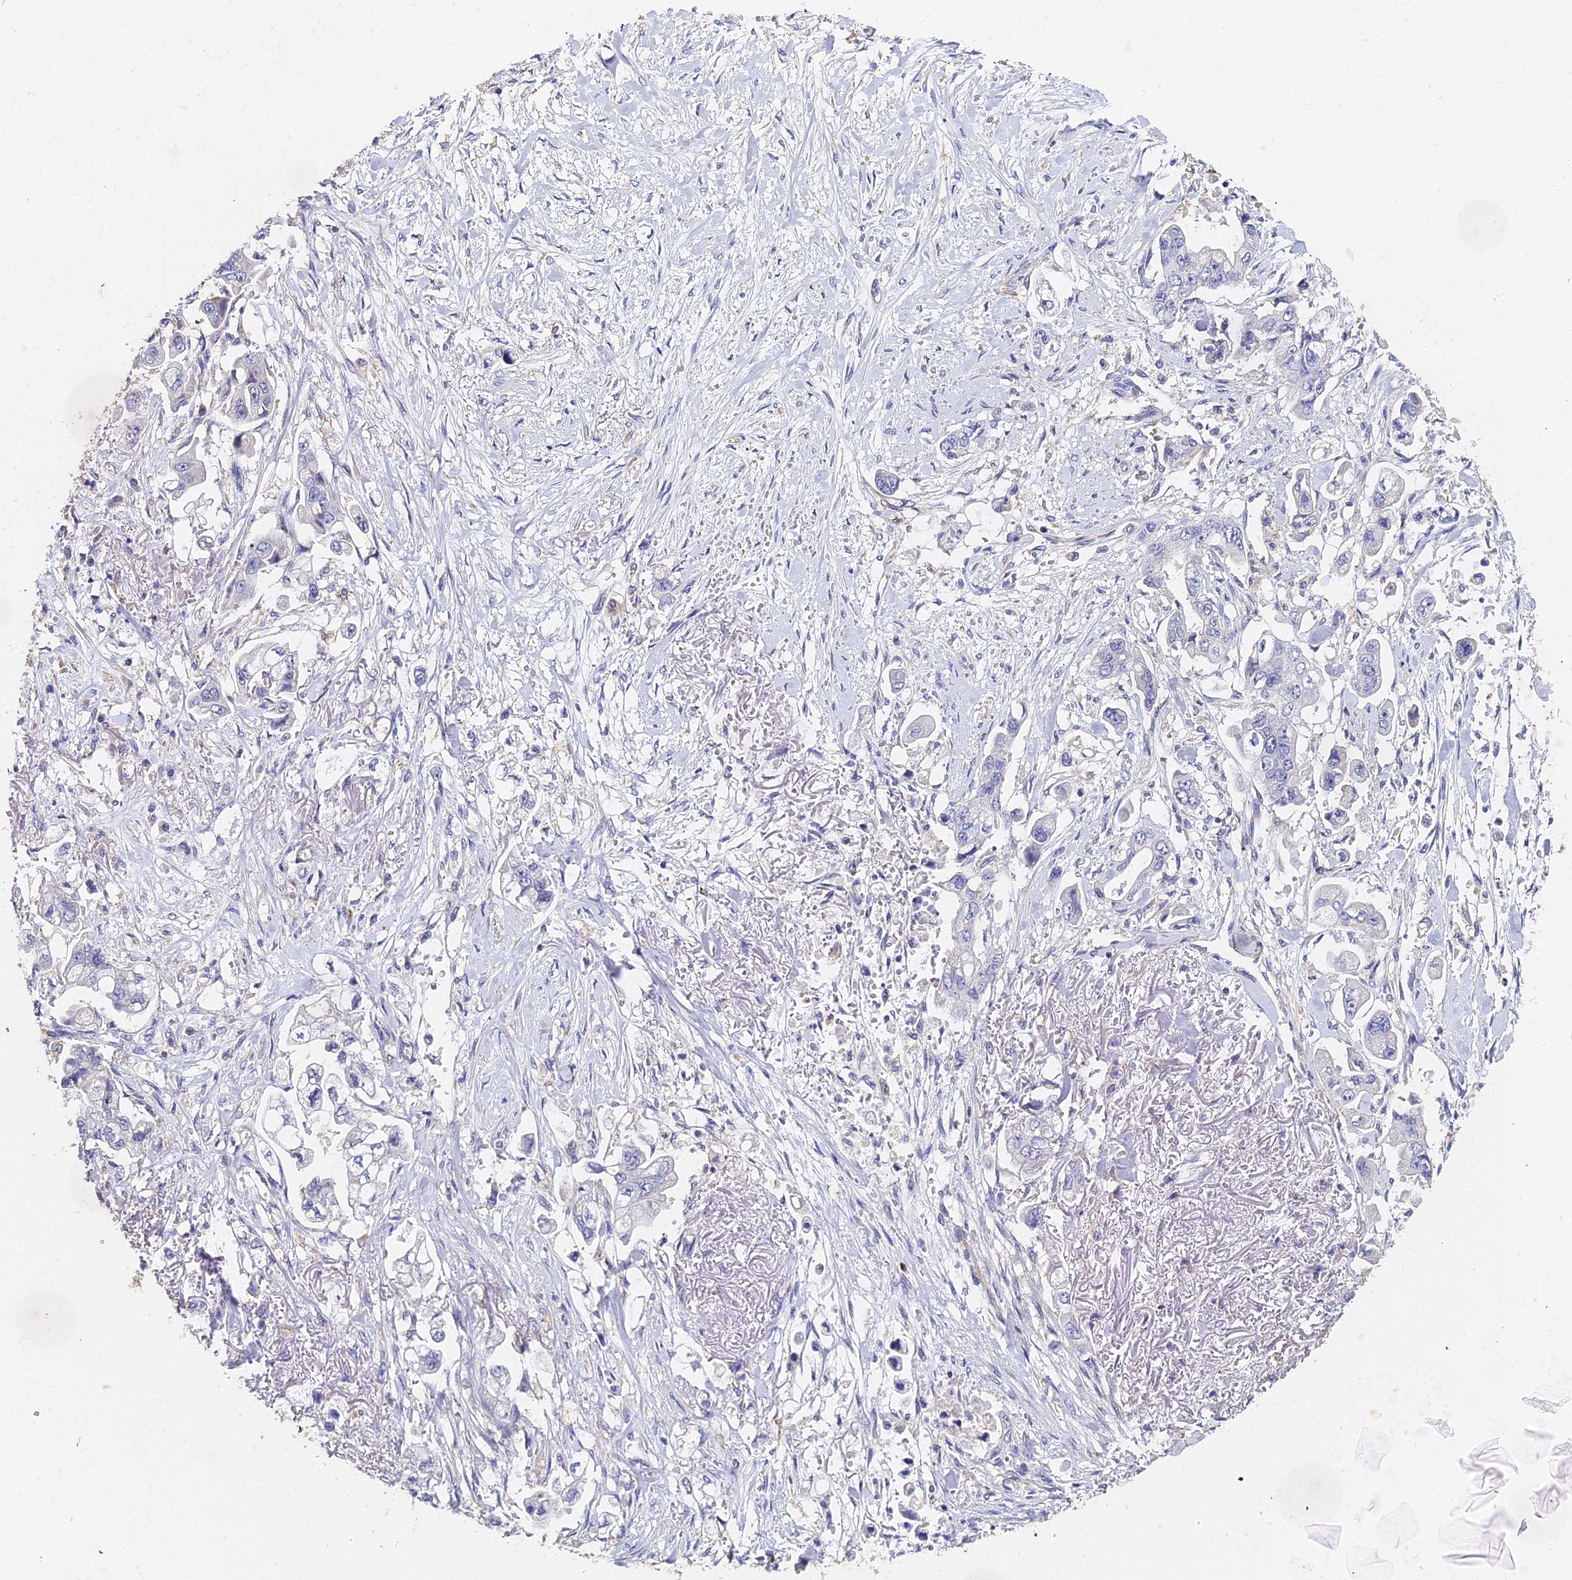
{"staining": {"intensity": "negative", "quantity": "none", "location": "none"}, "tissue": "stomach cancer", "cell_type": "Tumor cells", "image_type": "cancer", "snomed": [{"axis": "morphology", "description": "Adenocarcinoma, NOS"}, {"axis": "topography", "description": "Stomach"}], "caption": "High magnification brightfield microscopy of stomach cancer (adenocarcinoma) stained with DAB (brown) and counterstained with hematoxylin (blue): tumor cells show no significant positivity. Brightfield microscopy of IHC stained with DAB (3,3'-diaminobenzidine) (brown) and hematoxylin (blue), captured at high magnification.", "gene": "ENSG00000268674", "patient": {"sex": "male", "age": 62}}